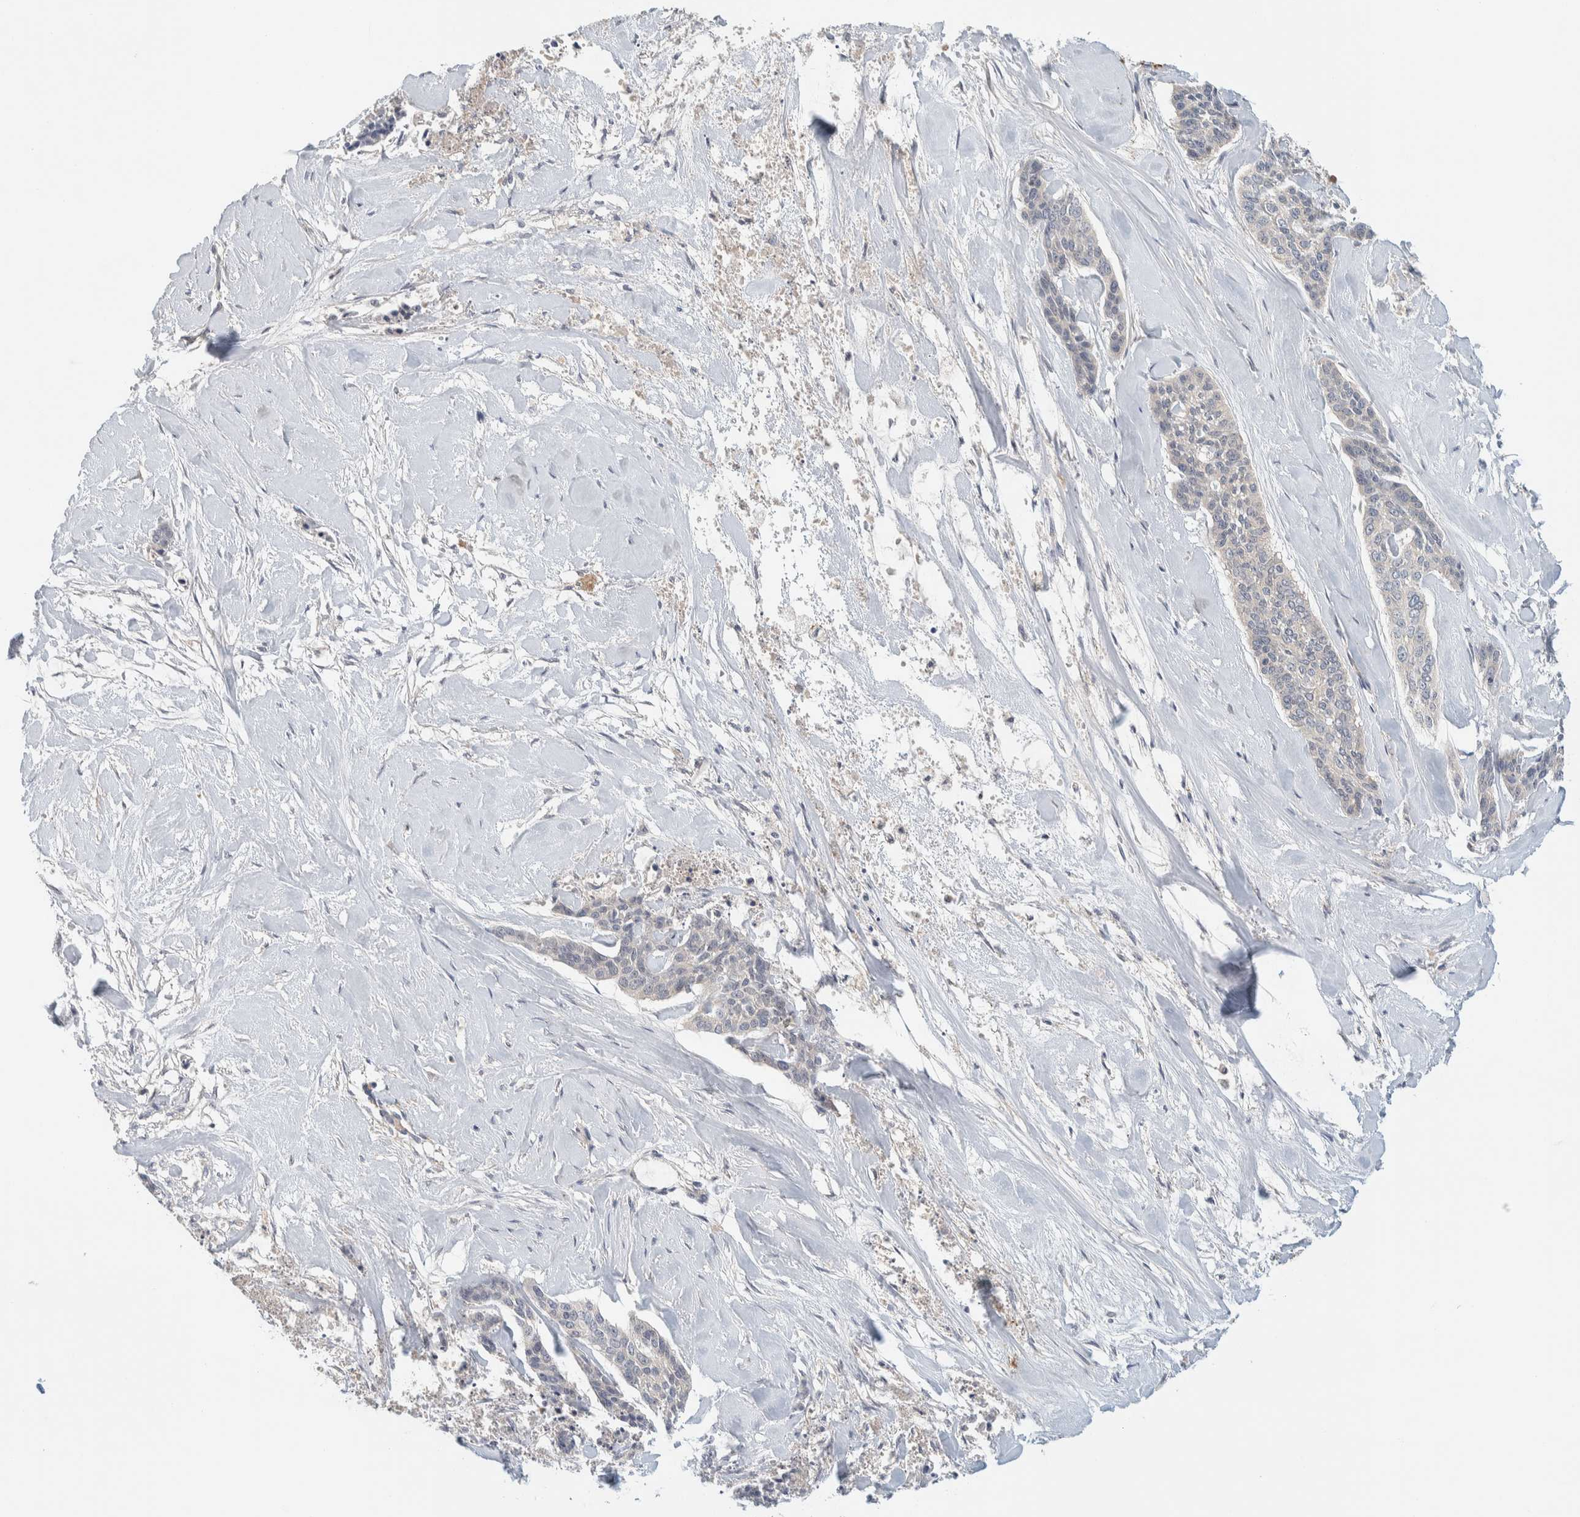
{"staining": {"intensity": "negative", "quantity": "none", "location": "none"}, "tissue": "skin cancer", "cell_type": "Tumor cells", "image_type": "cancer", "snomed": [{"axis": "morphology", "description": "Basal cell carcinoma"}, {"axis": "topography", "description": "Skin"}], "caption": "High magnification brightfield microscopy of basal cell carcinoma (skin) stained with DAB (3,3'-diaminobenzidine) (brown) and counterstained with hematoxylin (blue): tumor cells show no significant positivity.", "gene": "GCLM", "patient": {"sex": "female", "age": 64}}